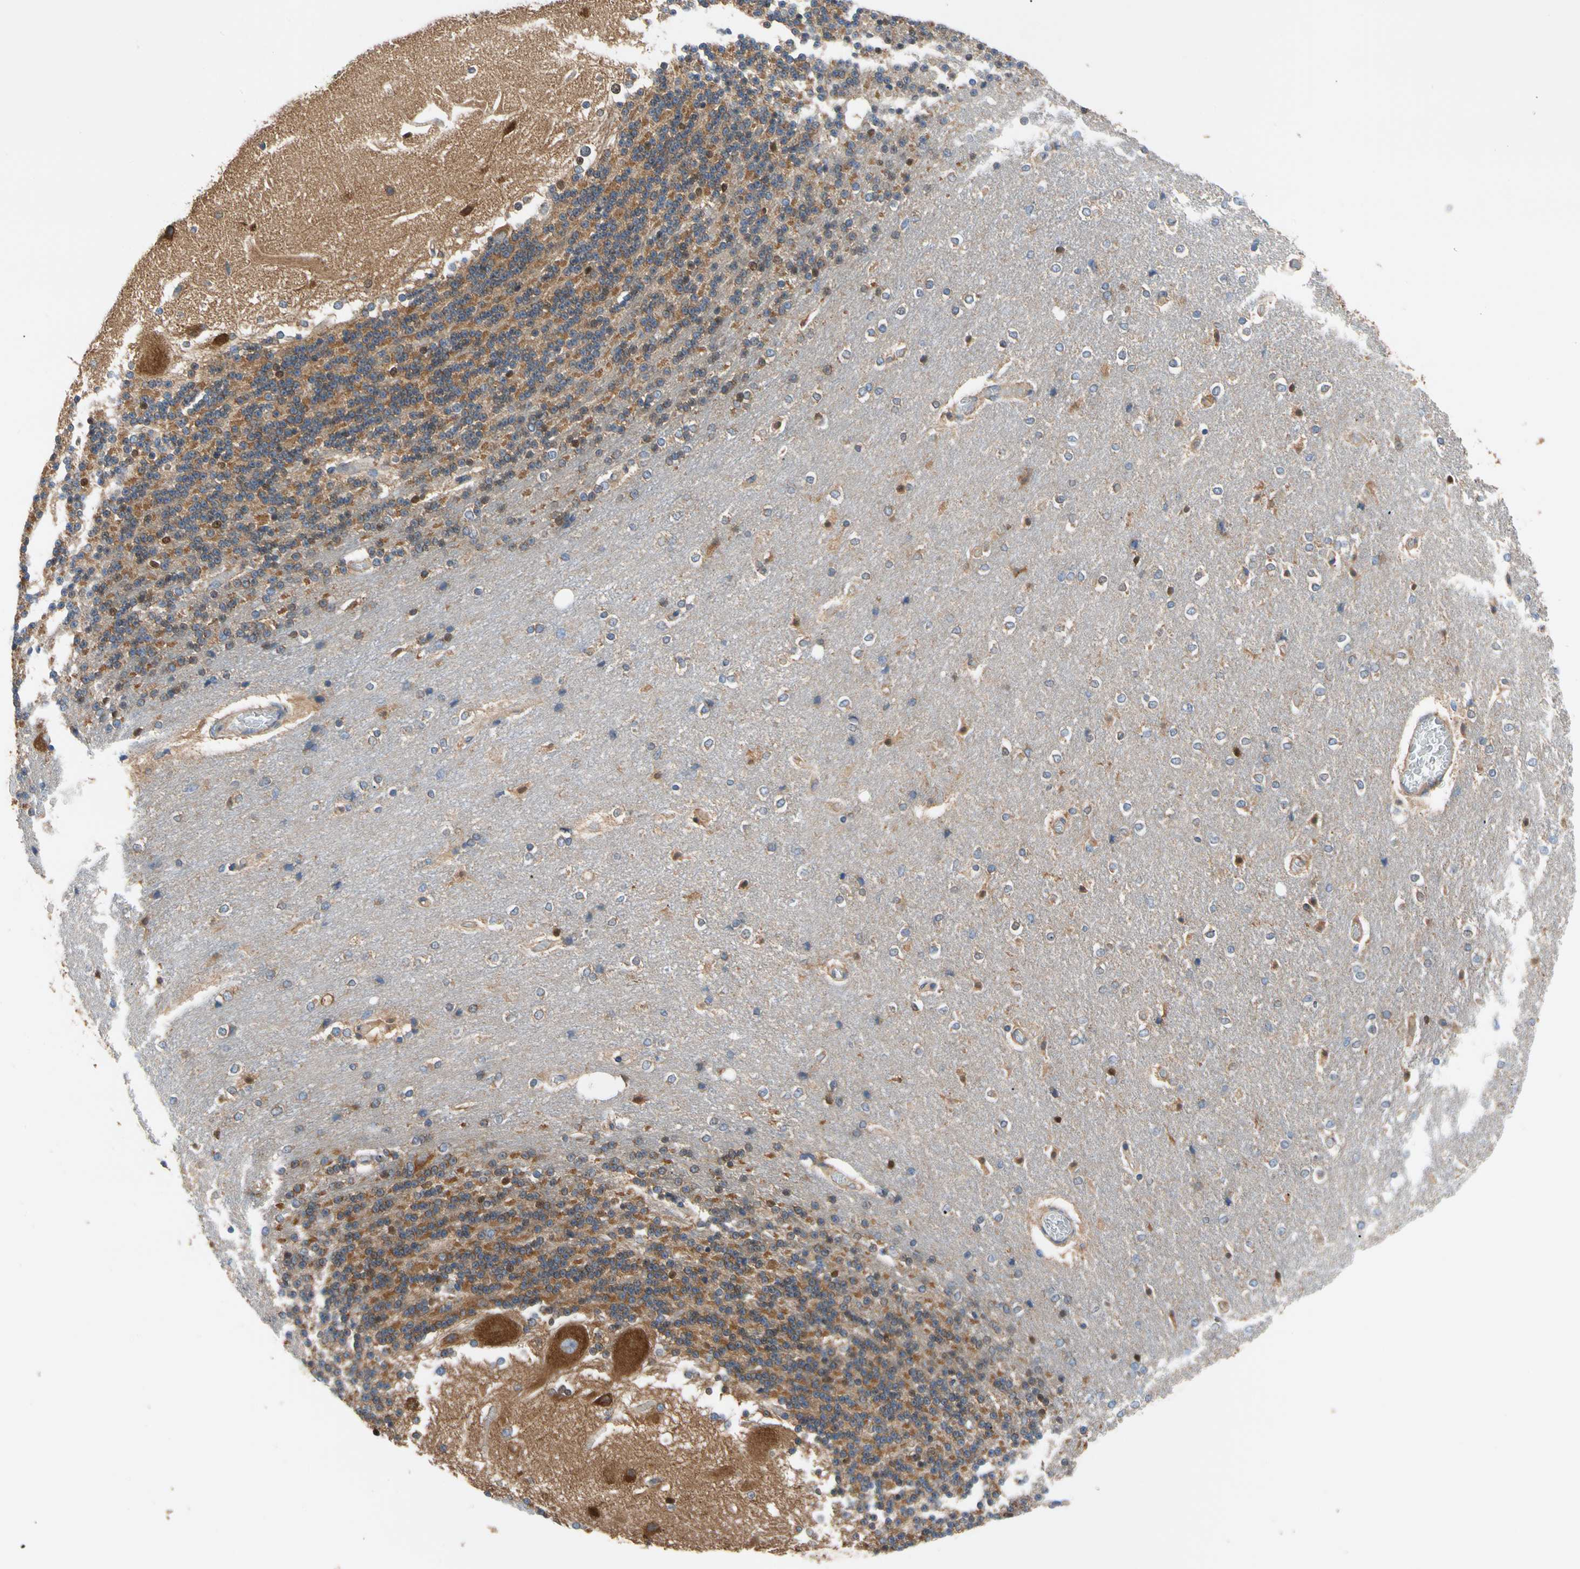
{"staining": {"intensity": "moderate", "quantity": ">75%", "location": "cytoplasmic/membranous"}, "tissue": "cerebellum", "cell_type": "Cells in granular layer", "image_type": "normal", "snomed": [{"axis": "morphology", "description": "Normal tissue, NOS"}, {"axis": "topography", "description": "Cerebellum"}], "caption": "Cells in granular layer display moderate cytoplasmic/membranous expression in about >75% of cells in unremarkable cerebellum. Nuclei are stained in blue.", "gene": "GPHN", "patient": {"sex": "female", "age": 54}}